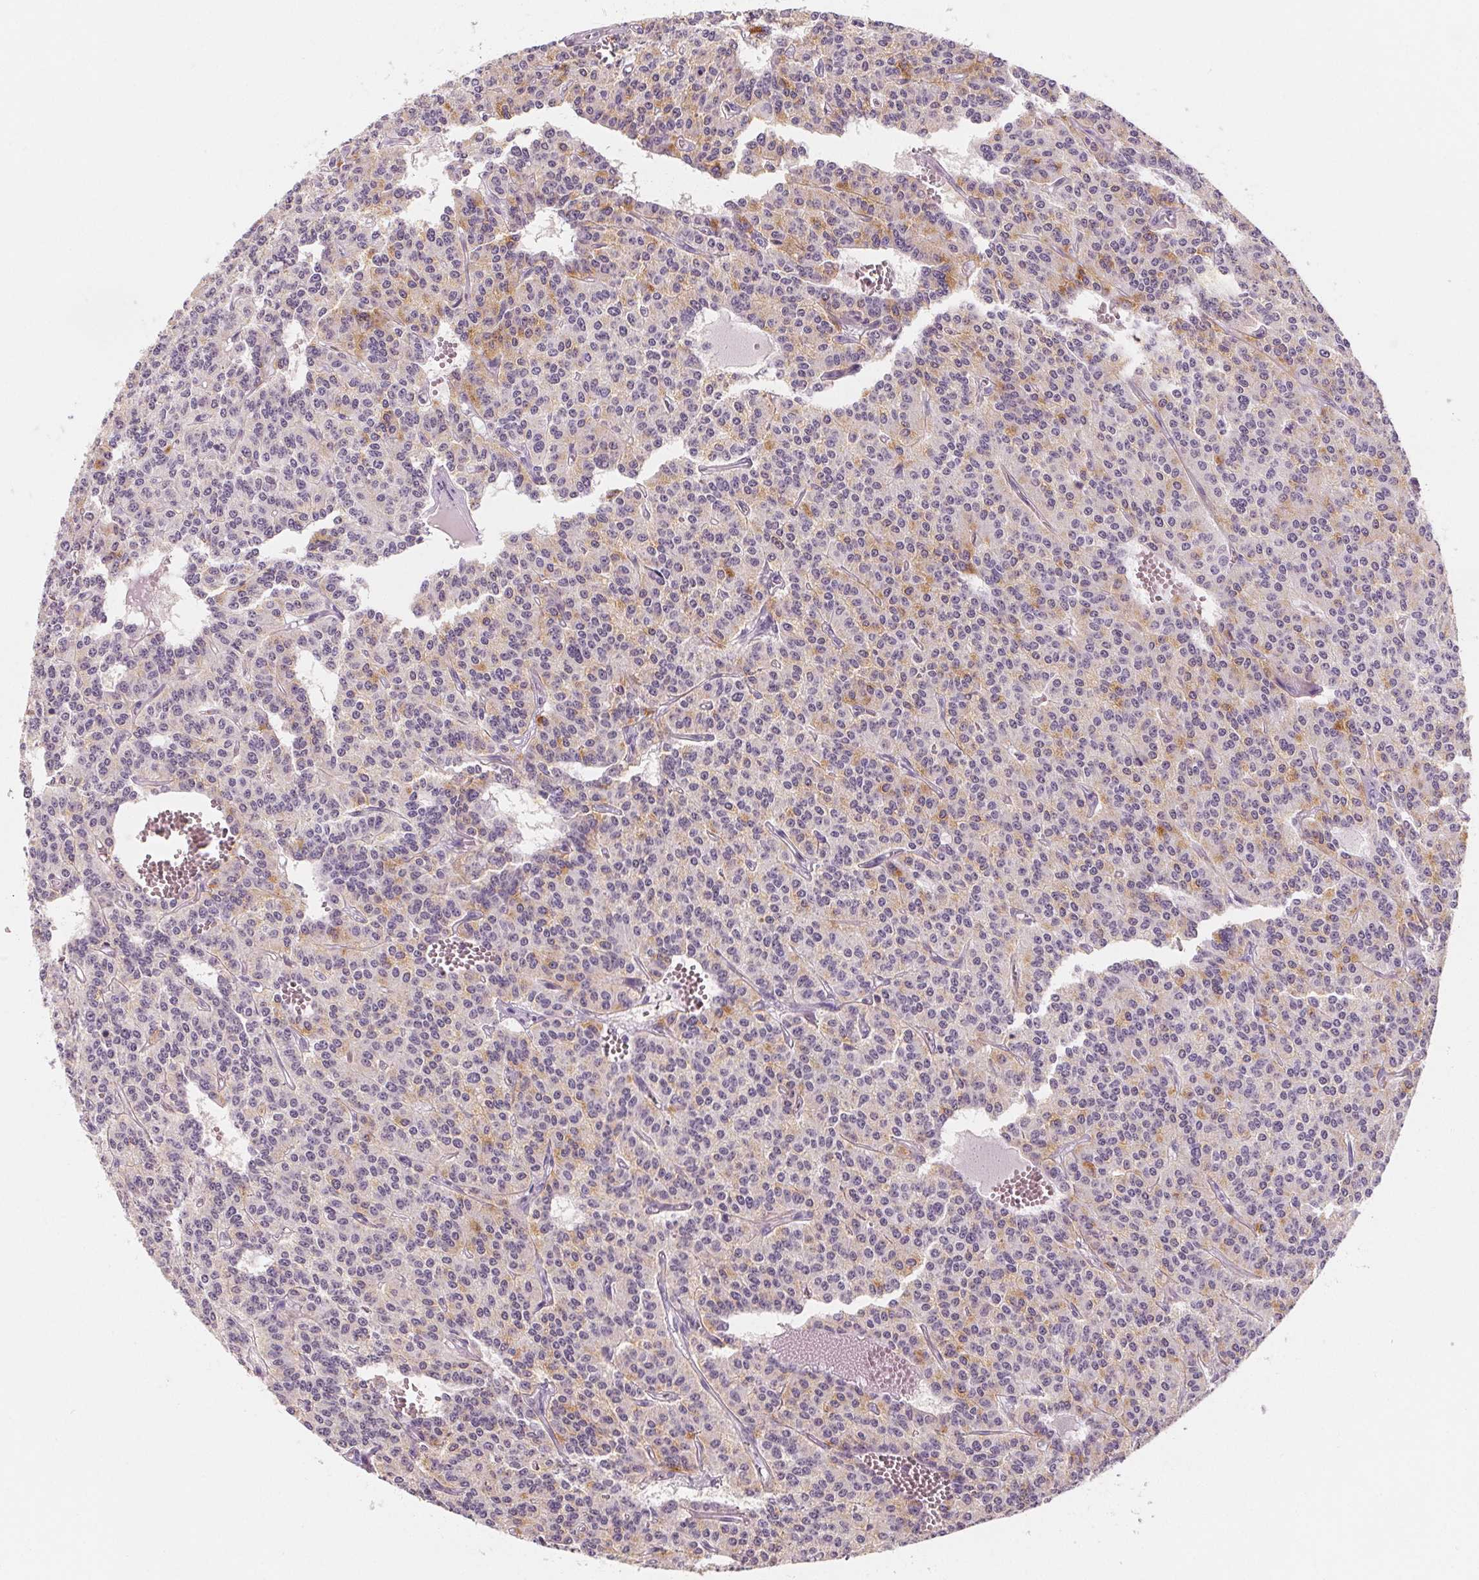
{"staining": {"intensity": "moderate", "quantity": "<25%", "location": "cytoplasmic/membranous"}, "tissue": "carcinoid", "cell_type": "Tumor cells", "image_type": "cancer", "snomed": [{"axis": "morphology", "description": "Carcinoid, malignant, NOS"}, {"axis": "topography", "description": "Lung"}], "caption": "Immunohistochemistry (DAB (3,3'-diaminobenzidine)) staining of malignant carcinoid demonstrates moderate cytoplasmic/membranous protein positivity in about <25% of tumor cells. (DAB (3,3'-diaminobenzidine) IHC with brightfield microscopy, high magnification).", "gene": "DBX2", "patient": {"sex": "female", "age": 71}}